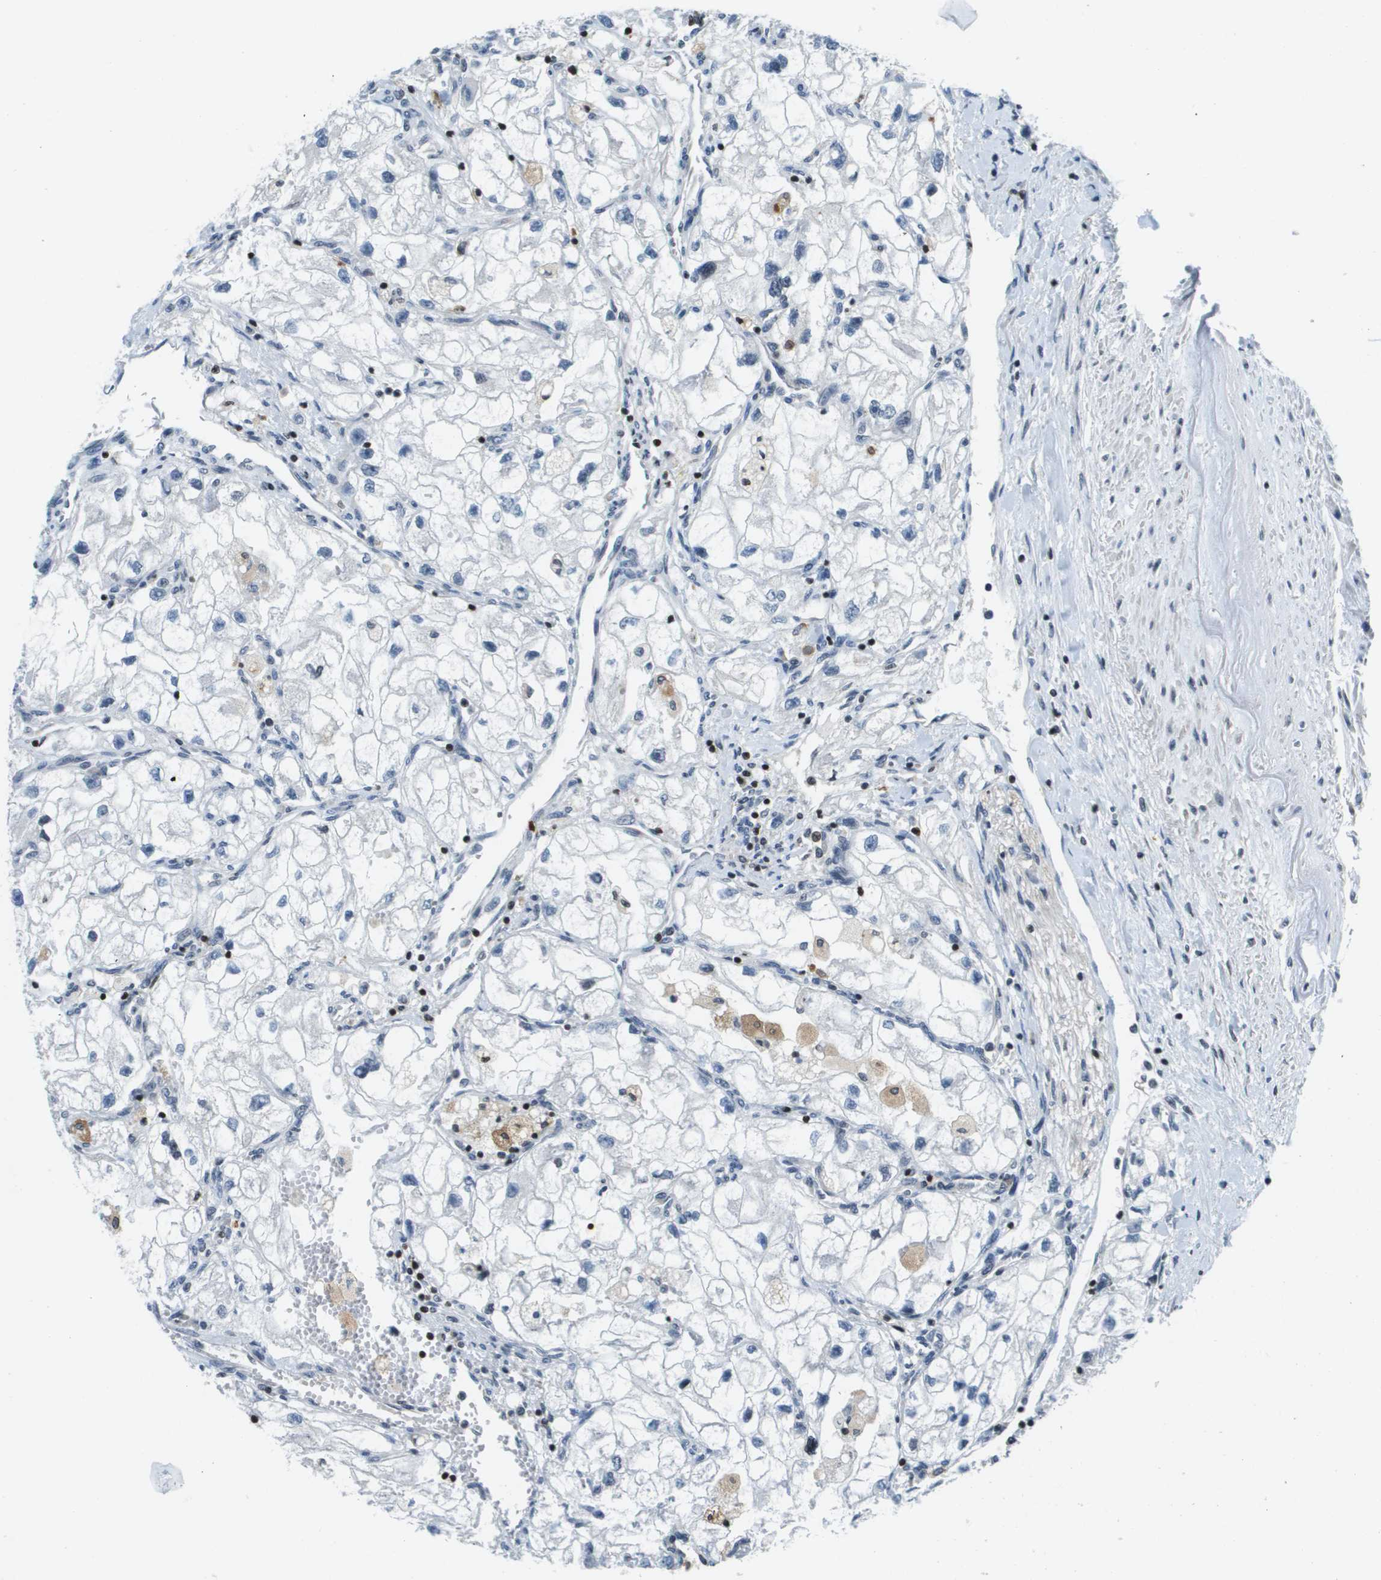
{"staining": {"intensity": "negative", "quantity": "none", "location": "none"}, "tissue": "renal cancer", "cell_type": "Tumor cells", "image_type": "cancer", "snomed": [{"axis": "morphology", "description": "Adenocarcinoma, NOS"}, {"axis": "topography", "description": "Kidney"}], "caption": "The micrograph demonstrates no significant expression in tumor cells of adenocarcinoma (renal).", "gene": "ESYT1", "patient": {"sex": "female", "age": 70}}